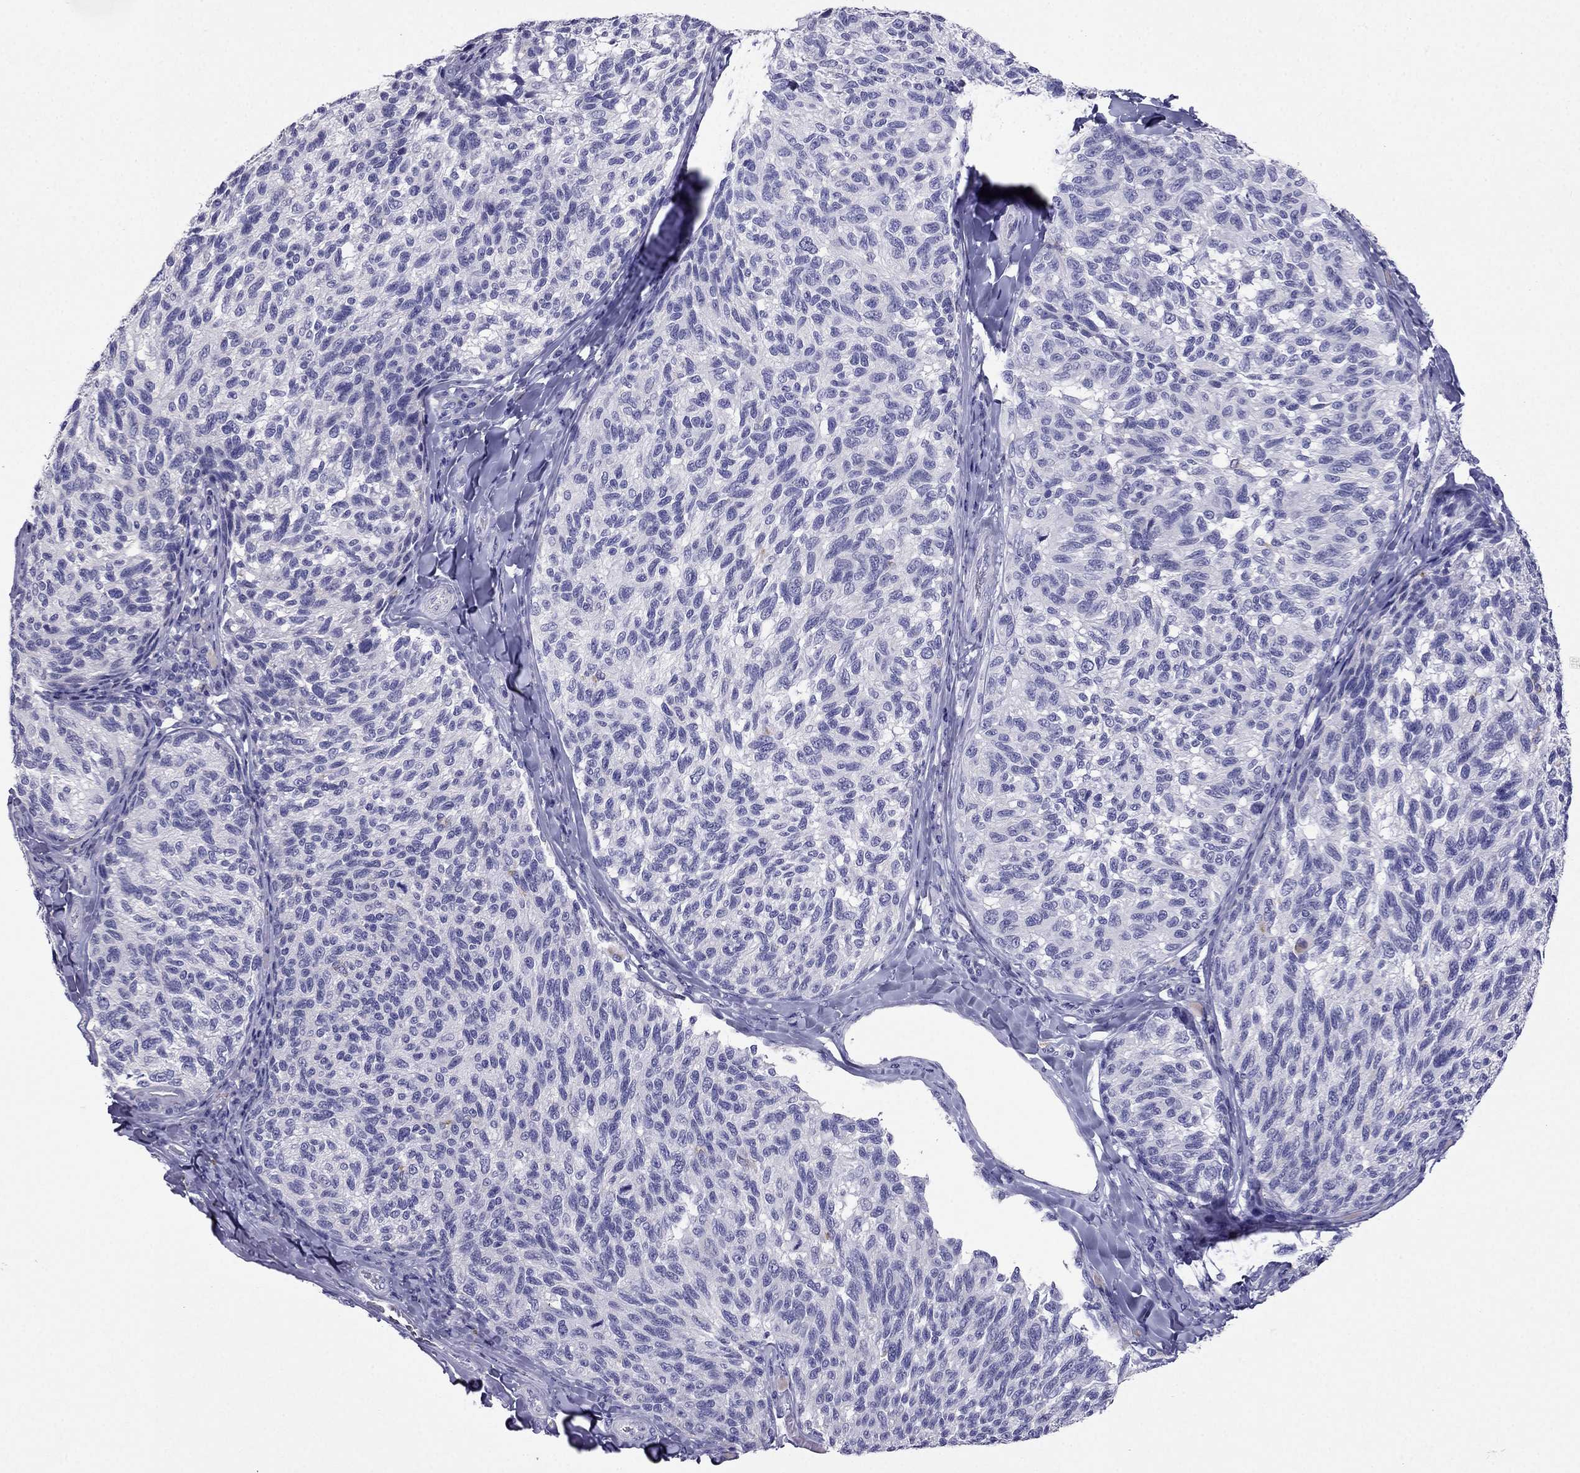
{"staining": {"intensity": "negative", "quantity": "none", "location": "none"}, "tissue": "melanoma", "cell_type": "Tumor cells", "image_type": "cancer", "snomed": [{"axis": "morphology", "description": "Malignant melanoma, NOS"}, {"axis": "topography", "description": "Skin"}], "caption": "This is an IHC image of human malignant melanoma. There is no positivity in tumor cells.", "gene": "PTH", "patient": {"sex": "female", "age": 73}}